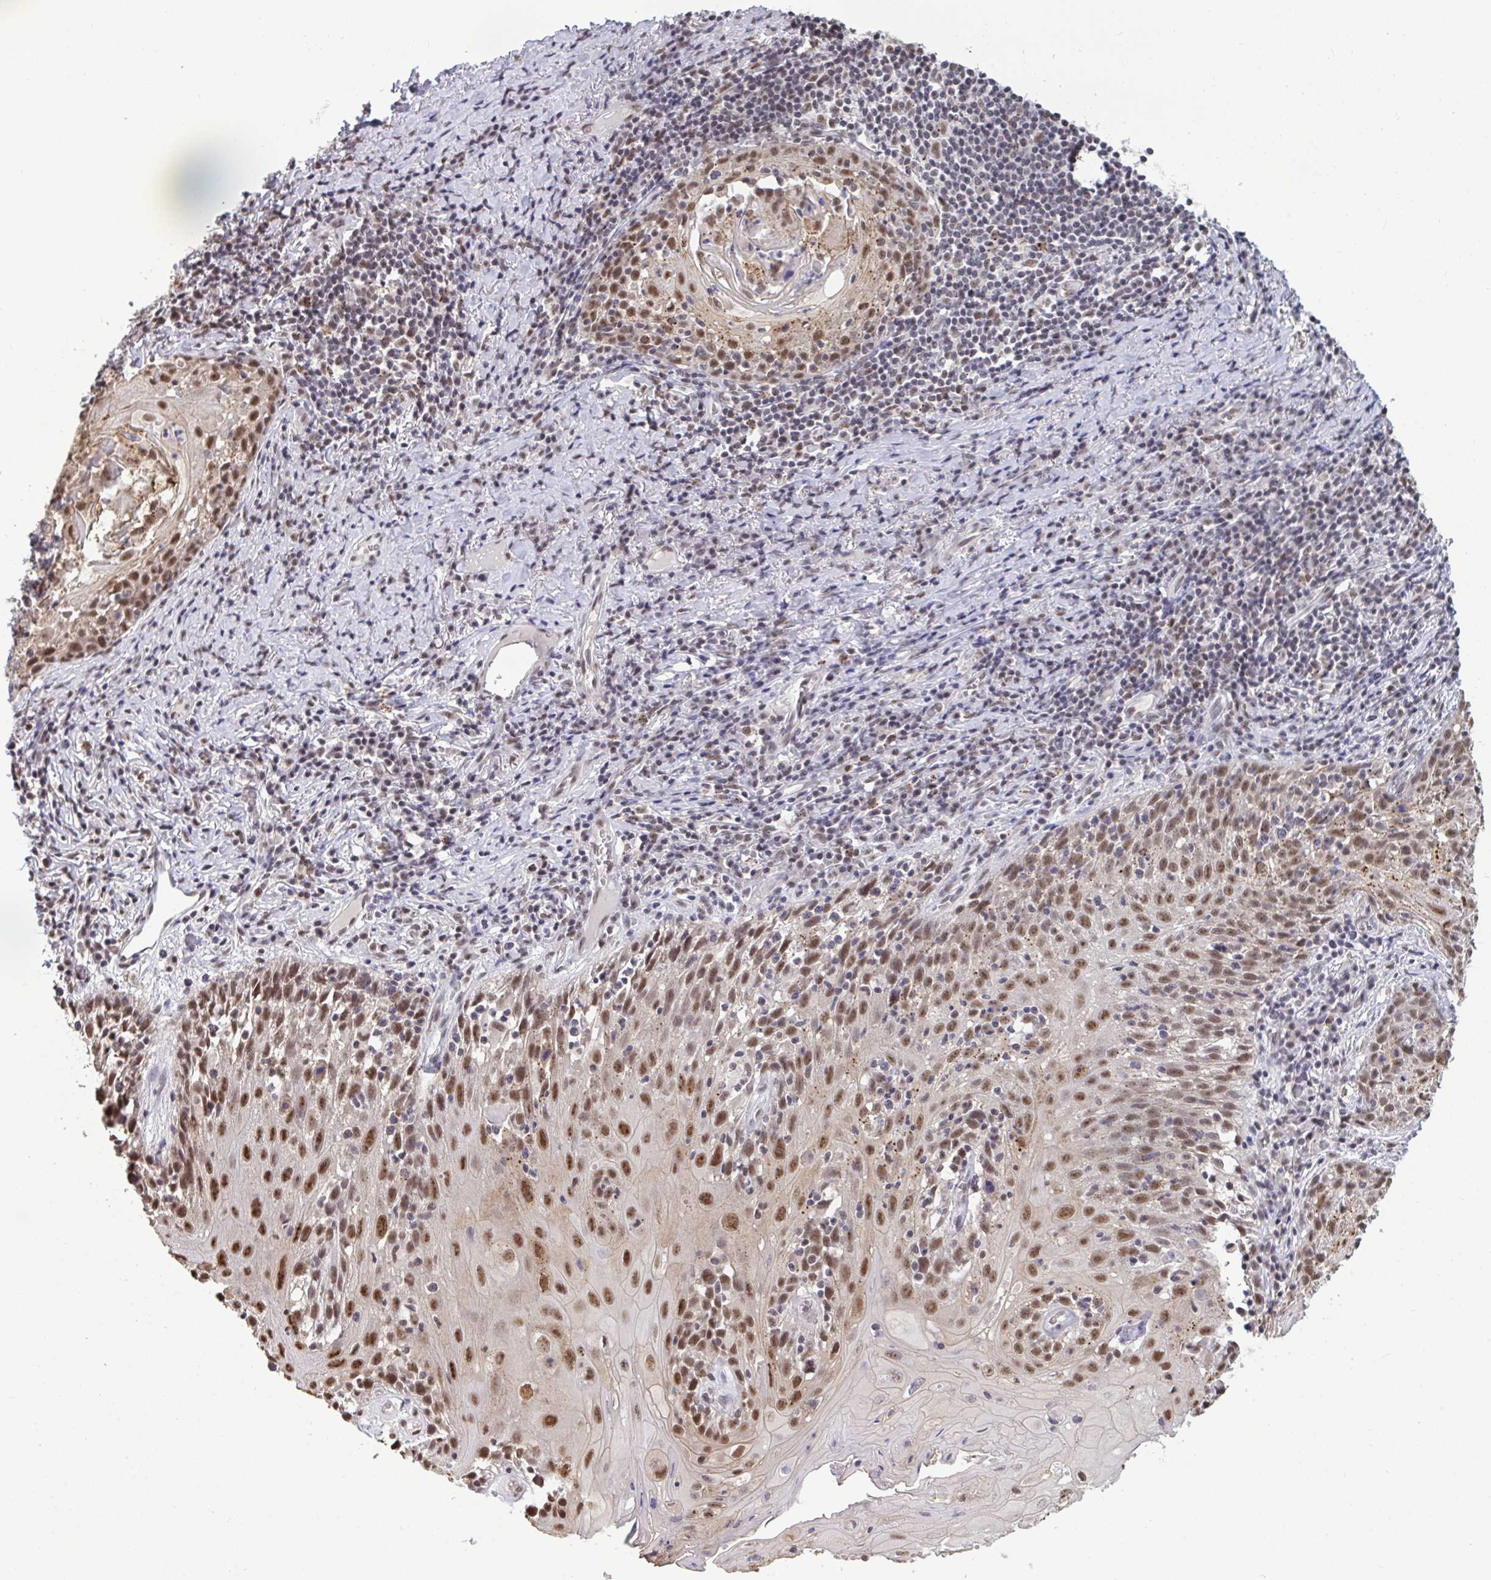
{"staining": {"intensity": "moderate", "quantity": ">75%", "location": "nuclear"}, "tissue": "skin cancer", "cell_type": "Tumor cells", "image_type": "cancer", "snomed": [{"axis": "morphology", "description": "Squamous cell carcinoma, NOS"}, {"axis": "topography", "description": "Skin"}, {"axis": "topography", "description": "Vulva"}], "caption": "Immunohistochemistry (IHC) (DAB (3,3'-diaminobenzidine)) staining of human skin cancer (squamous cell carcinoma) reveals moderate nuclear protein expression in approximately >75% of tumor cells.", "gene": "PUF60", "patient": {"sex": "female", "age": 76}}